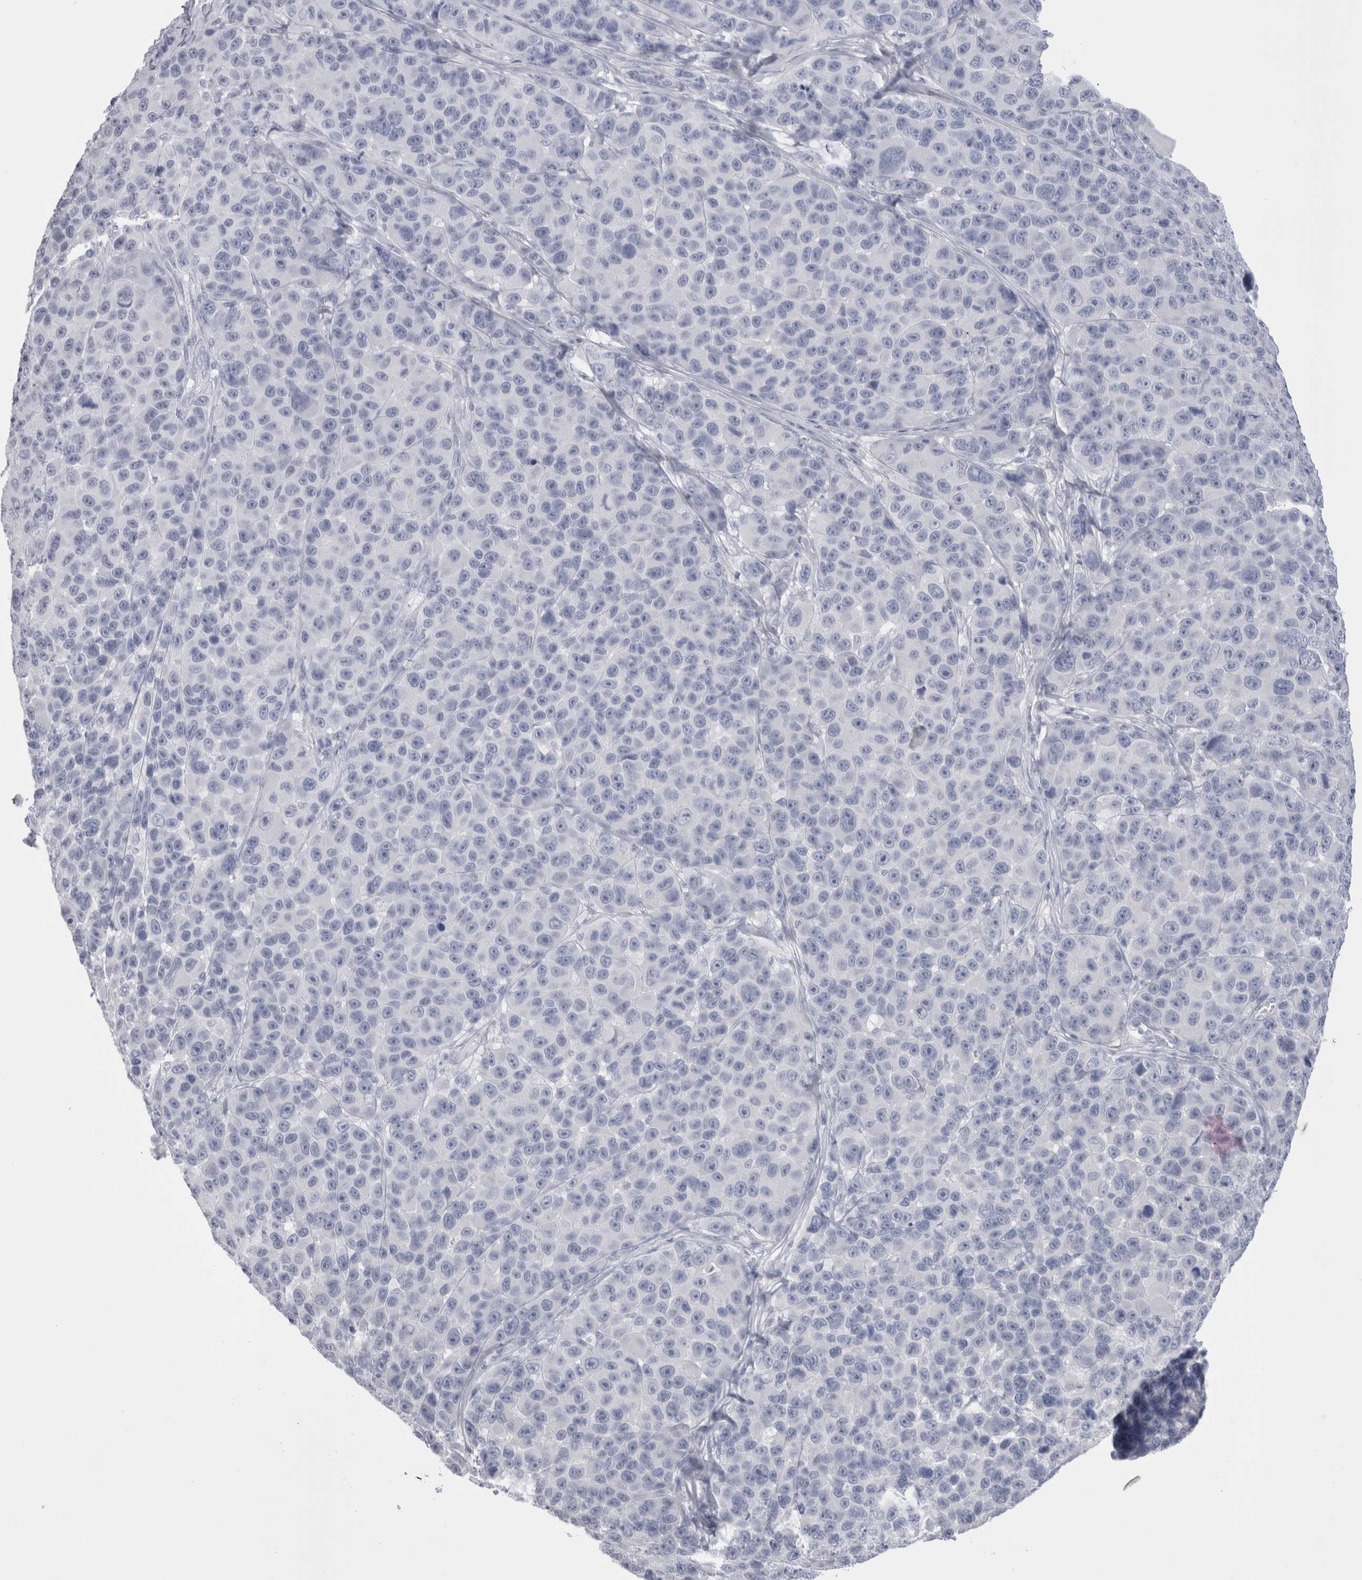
{"staining": {"intensity": "negative", "quantity": "none", "location": "none"}, "tissue": "melanoma", "cell_type": "Tumor cells", "image_type": "cancer", "snomed": [{"axis": "morphology", "description": "Malignant melanoma, NOS"}, {"axis": "topography", "description": "Skin"}], "caption": "This is an immunohistochemistry histopathology image of melanoma. There is no expression in tumor cells.", "gene": "SUCNR1", "patient": {"sex": "male", "age": 53}}